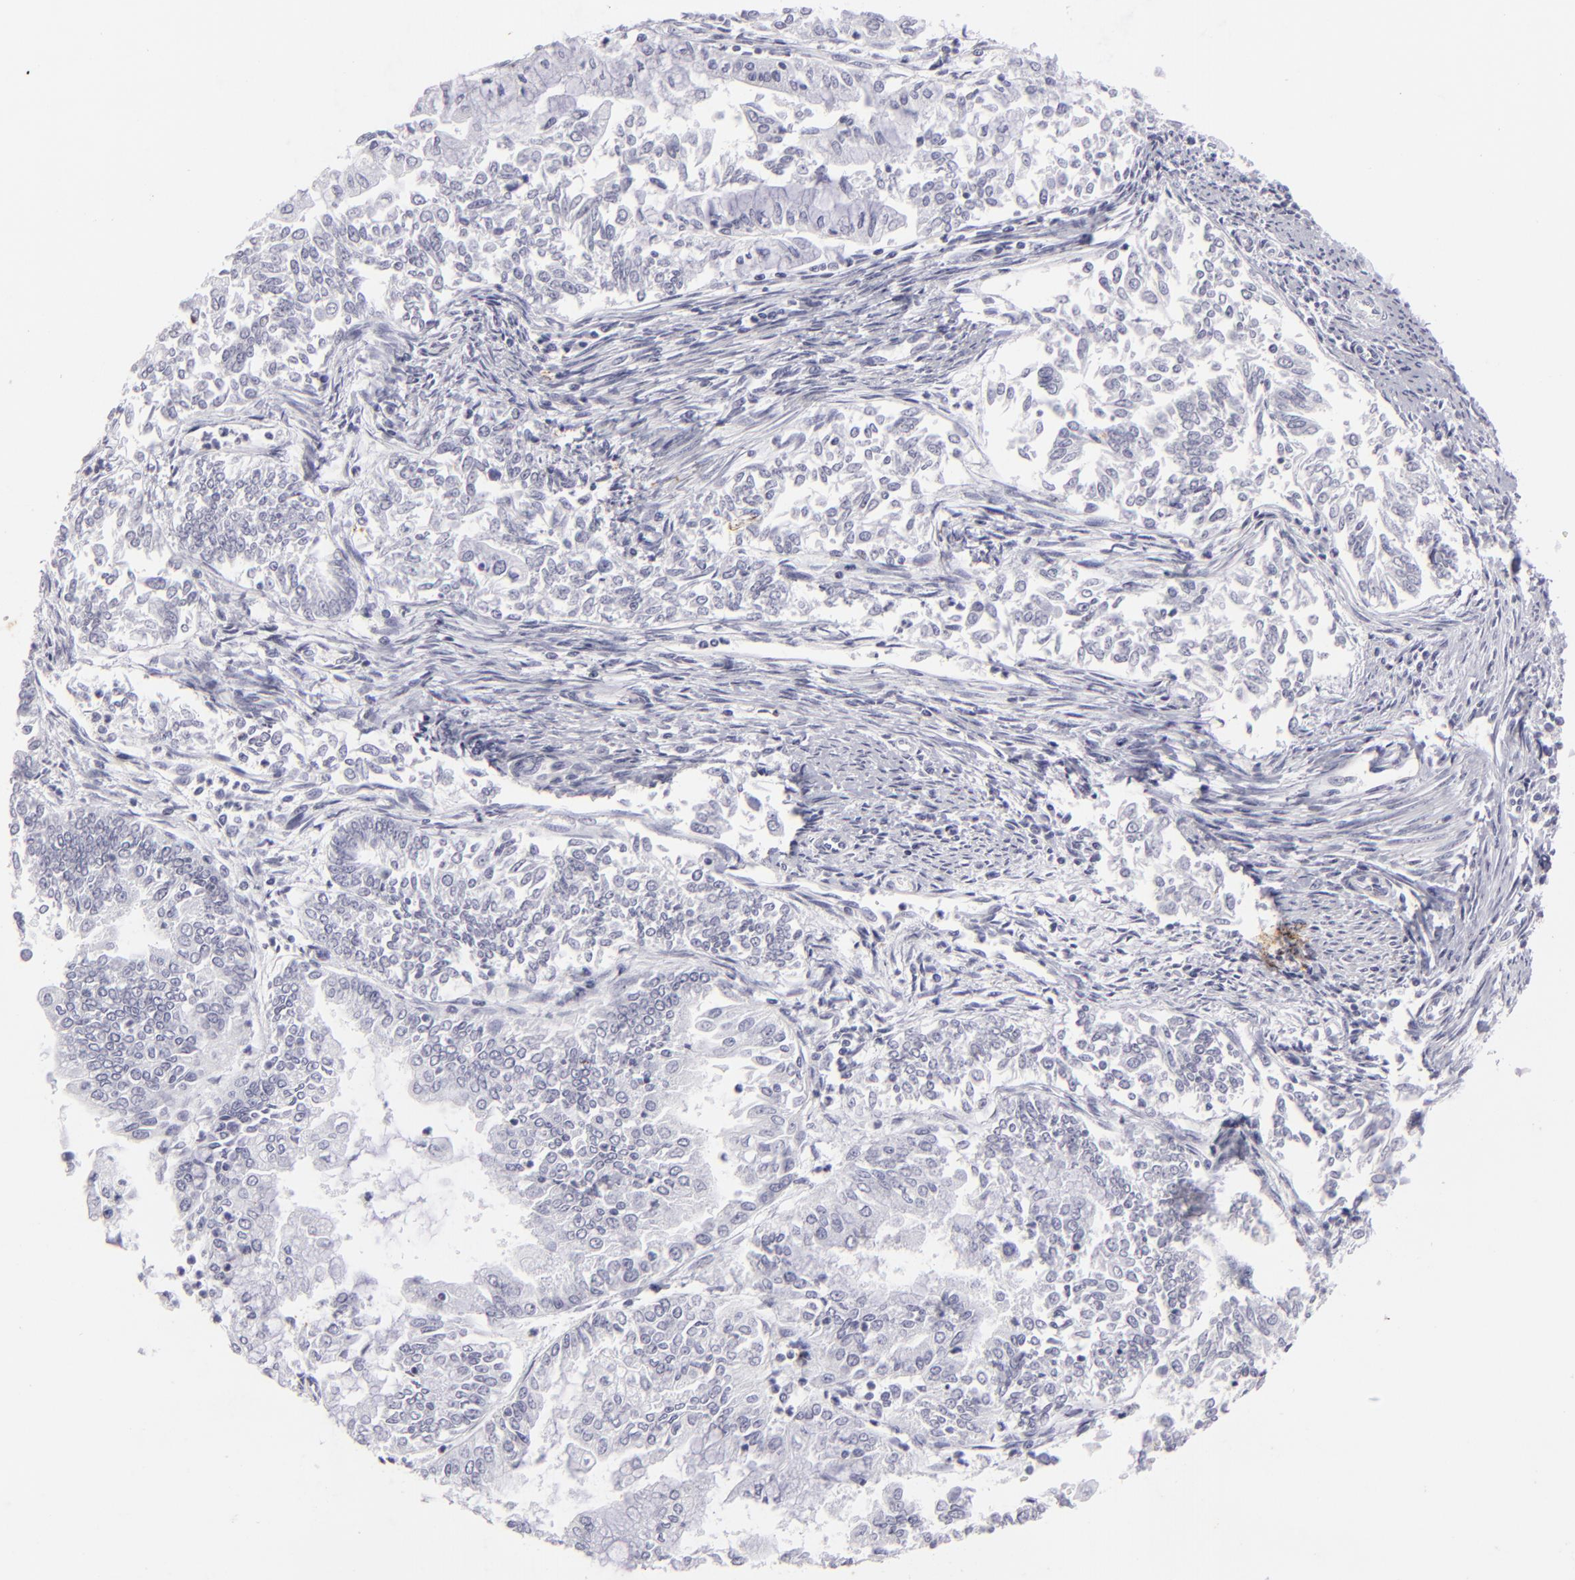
{"staining": {"intensity": "negative", "quantity": "none", "location": "none"}, "tissue": "endometrial cancer", "cell_type": "Tumor cells", "image_type": "cancer", "snomed": [{"axis": "morphology", "description": "Adenocarcinoma, NOS"}, {"axis": "topography", "description": "Endometrium"}], "caption": "Tumor cells show no significant protein staining in endometrial cancer.", "gene": "KRT1", "patient": {"sex": "female", "age": 75}}